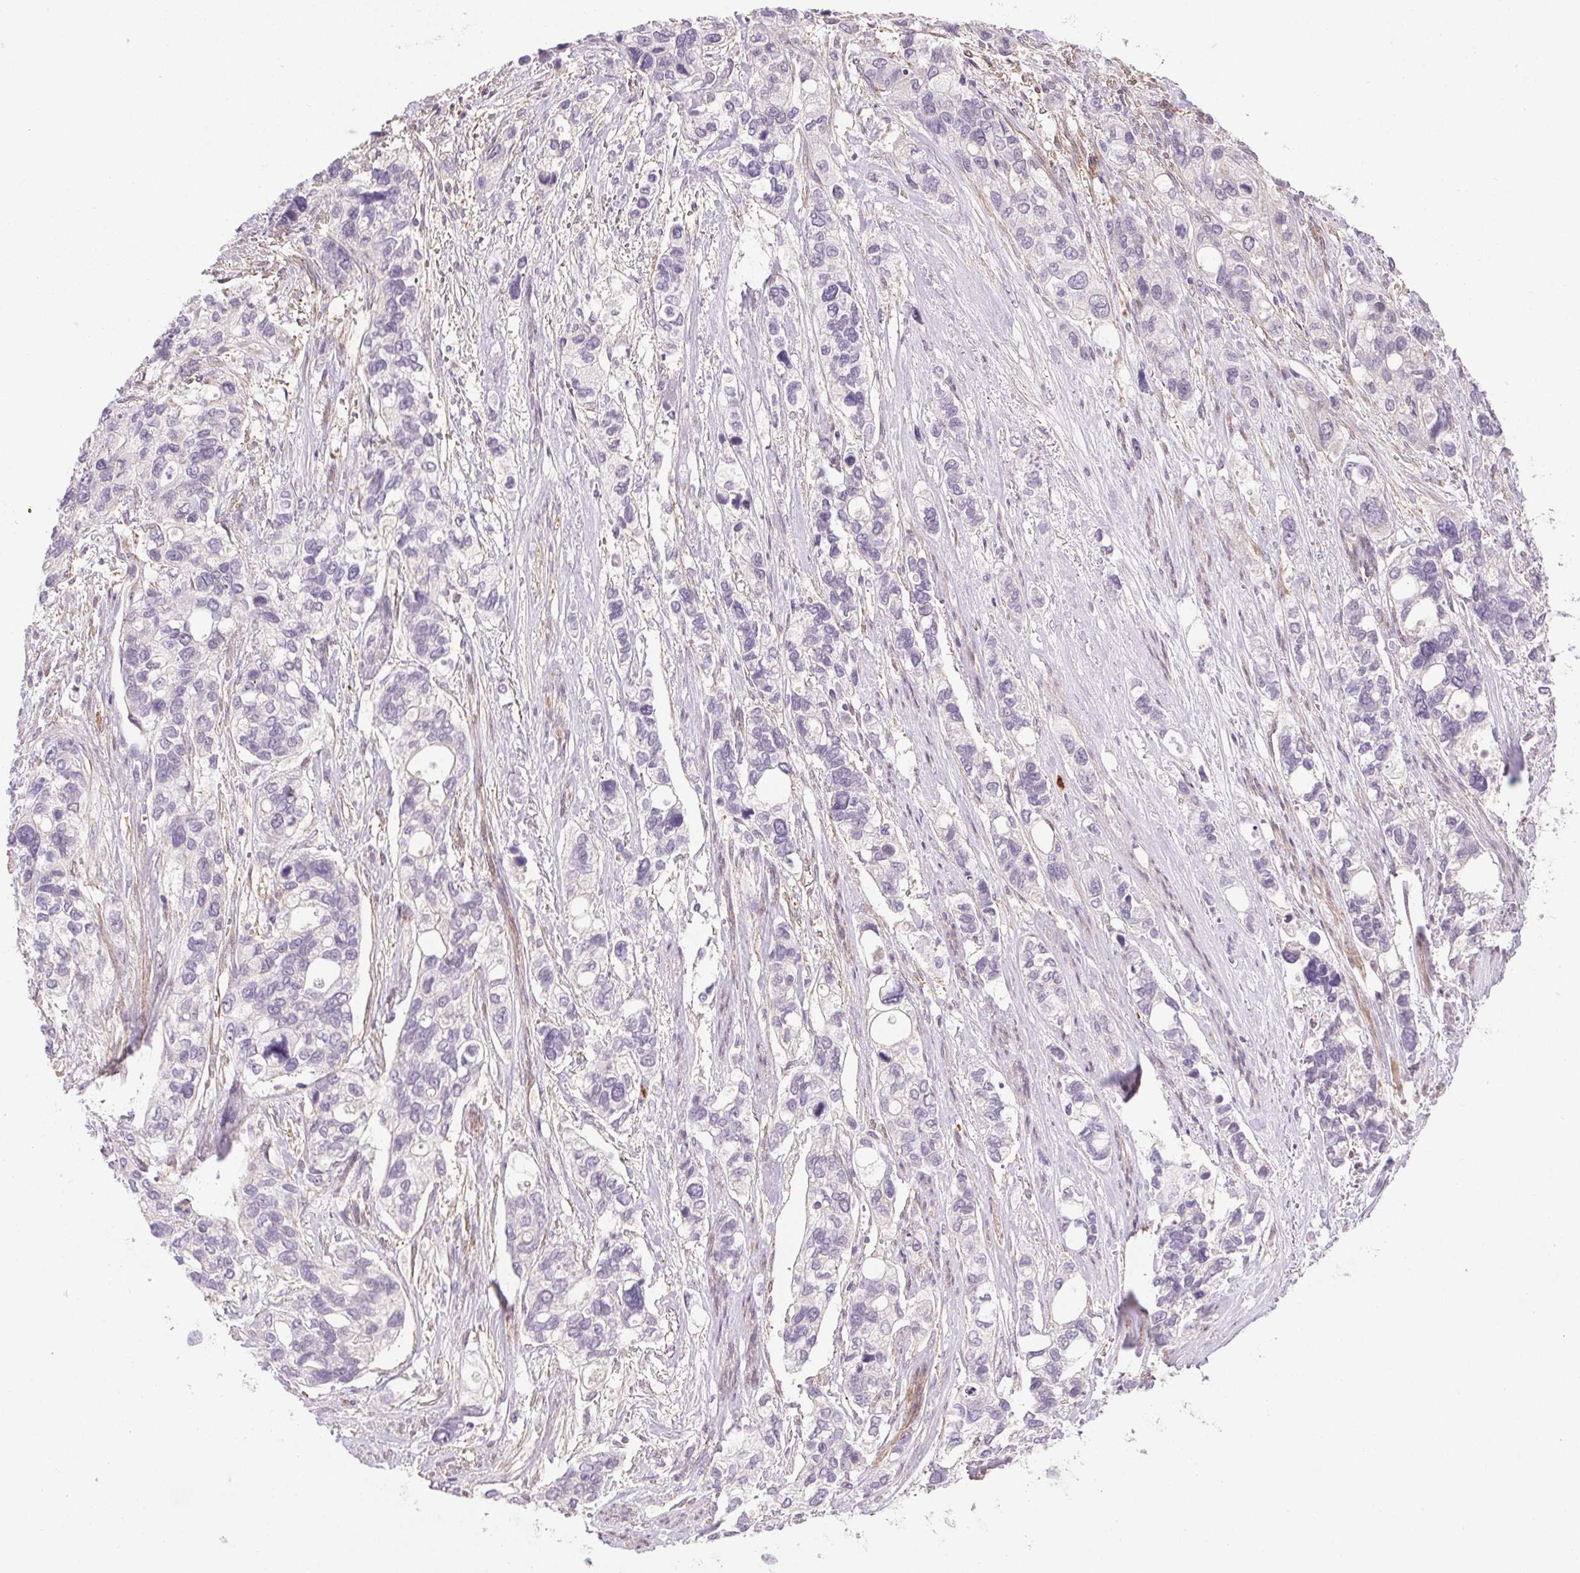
{"staining": {"intensity": "negative", "quantity": "none", "location": "none"}, "tissue": "stomach cancer", "cell_type": "Tumor cells", "image_type": "cancer", "snomed": [{"axis": "morphology", "description": "Adenocarcinoma, NOS"}, {"axis": "topography", "description": "Stomach, upper"}], "caption": "Stomach adenocarcinoma was stained to show a protein in brown. There is no significant positivity in tumor cells.", "gene": "PRL", "patient": {"sex": "female", "age": 81}}